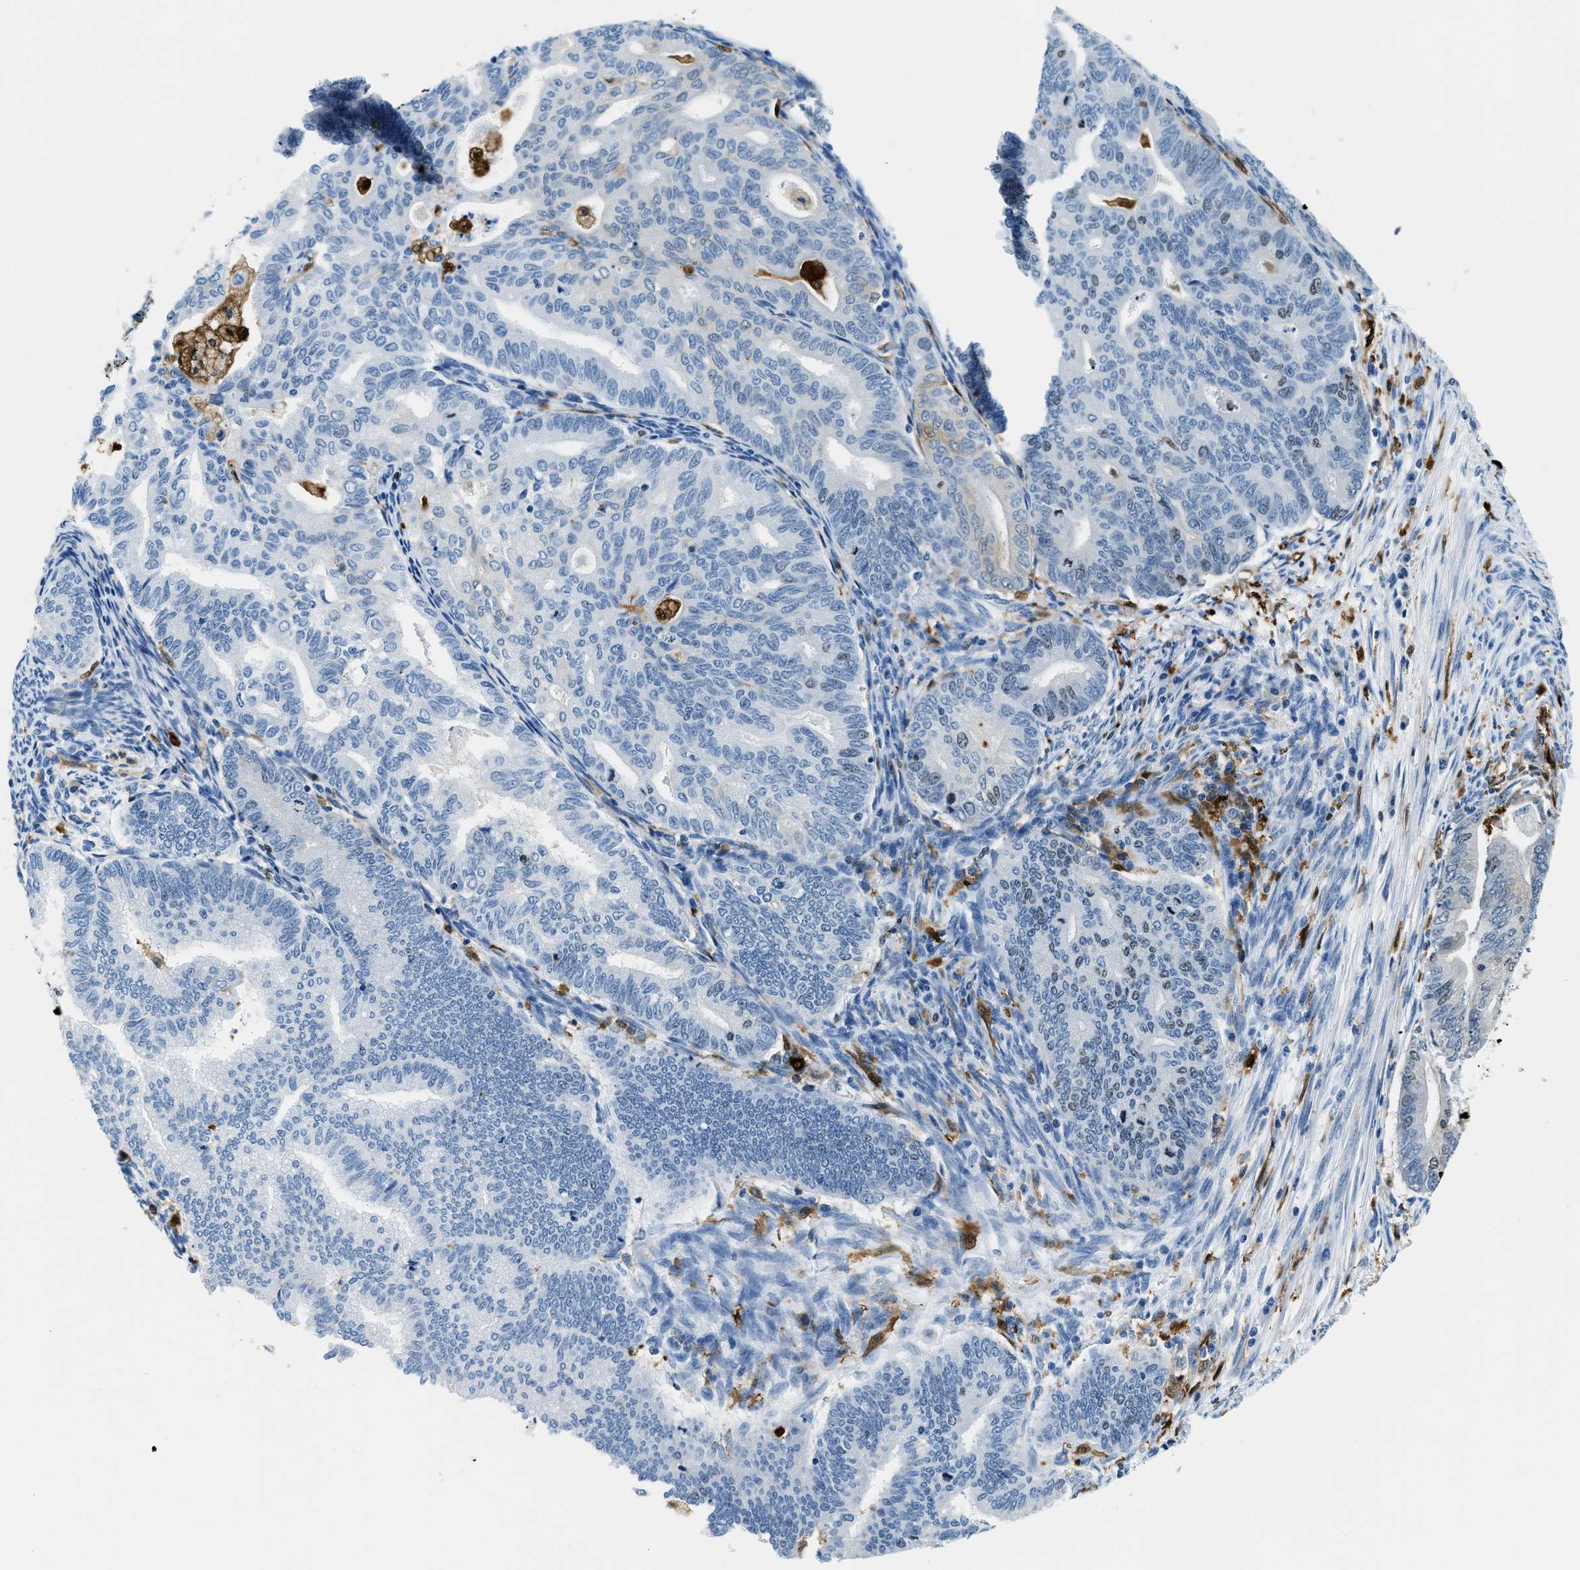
{"staining": {"intensity": "negative", "quantity": "none", "location": "none"}, "tissue": "endometrial cancer", "cell_type": "Tumor cells", "image_type": "cancer", "snomed": [{"axis": "morphology", "description": "Polyp, NOS"}, {"axis": "morphology", "description": "Adenocarcinoma, NOS"}, {"axis": "morphology", "description": "Adenoma, NOS"}, {"axis": "topography", "description": "Endometrium"}], "caption": "Immunohistochemistry (IHC) of human endometrial cancer (polyp) reveals no staining in tumor cells.", "gene": "CAPG", "patient": {"sex": "female", "age": 79}}